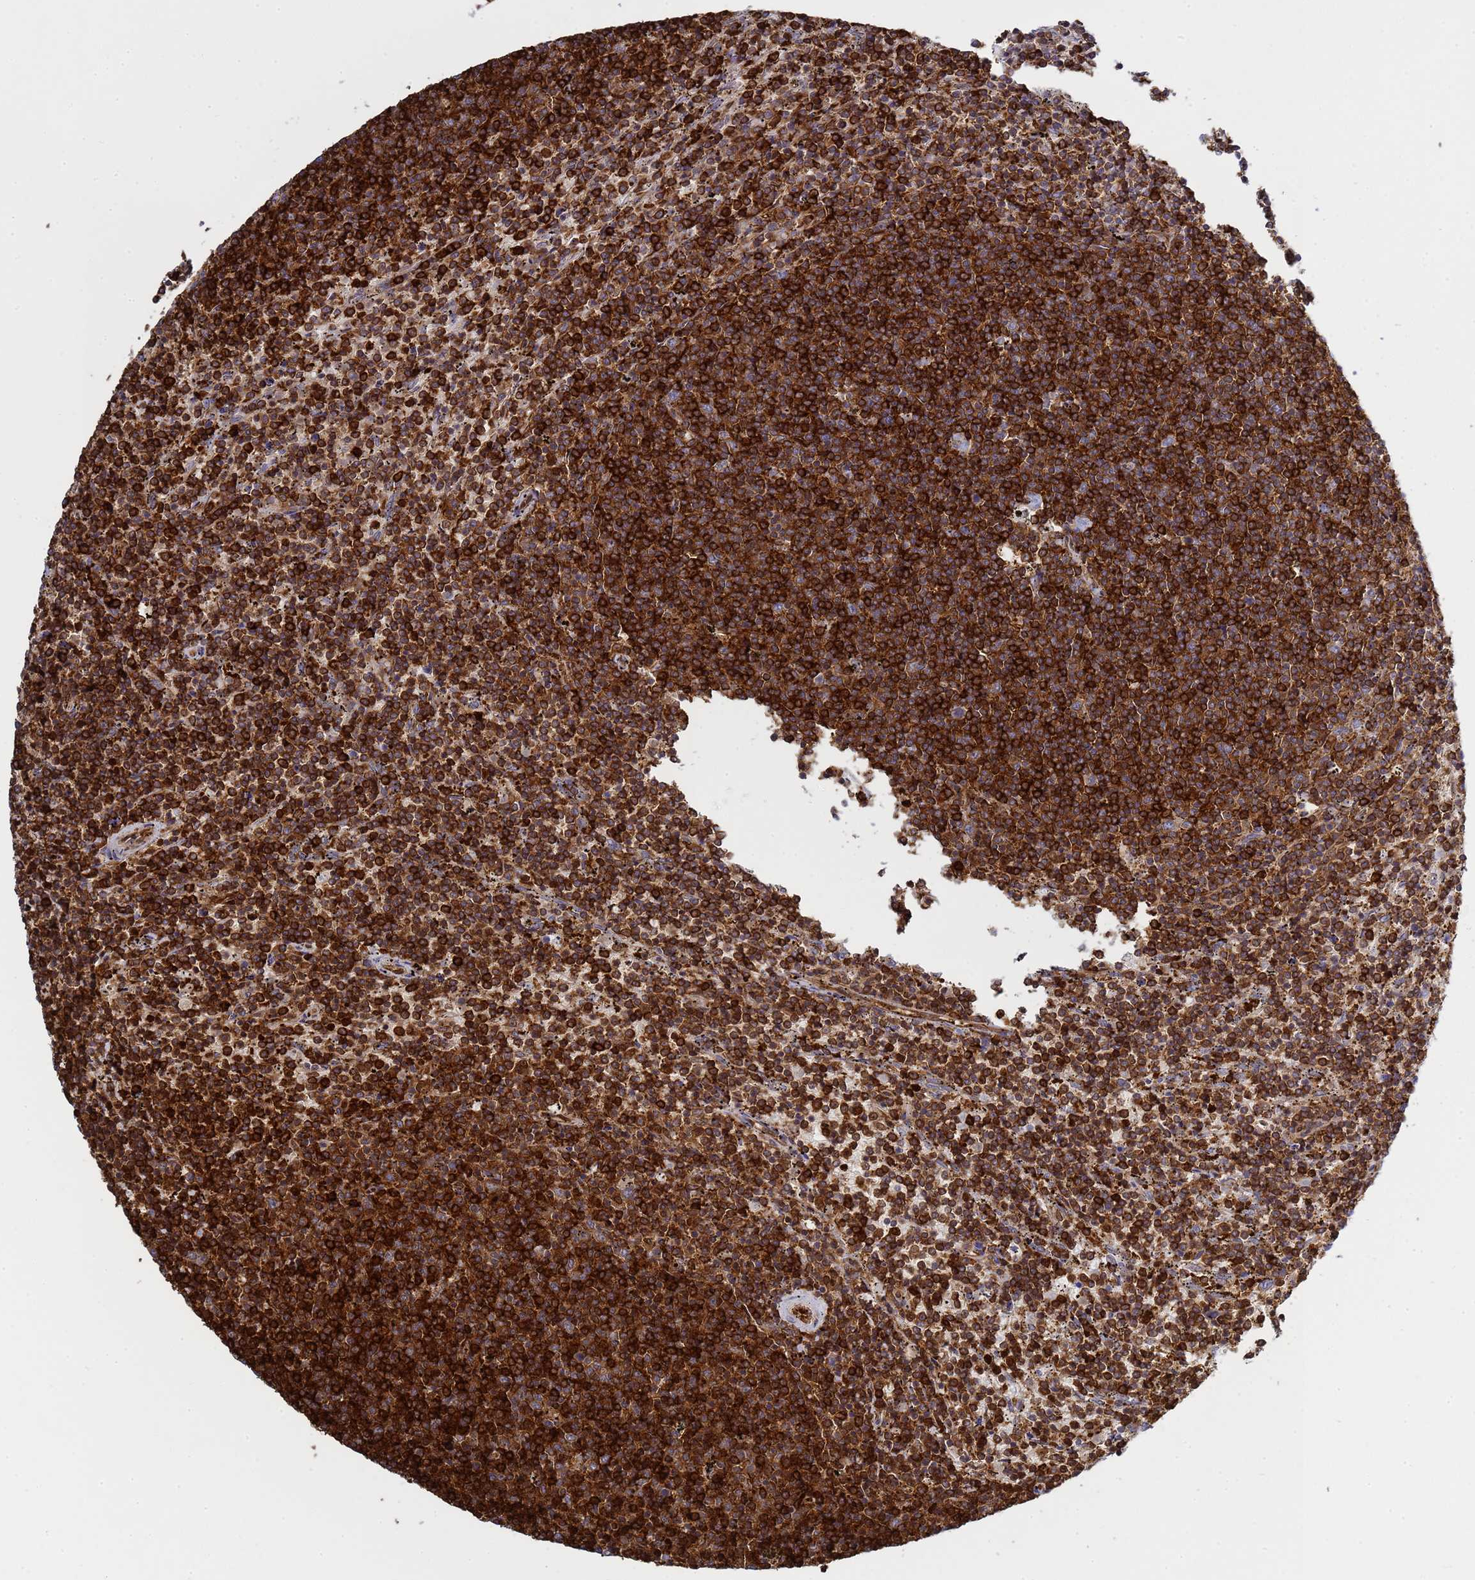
{"staining": {"intensity": "strong", "quantity": ">75%", "location": "cytoplasmic/membranous"}, "tissue": "lymphoma", "cell_type": "Tumor cells", "image_type": "cancer", "snomed": [{"axis": "morphology", "description": "Malignant lymphoma, non-Hodgkin's type, Low grade"}, {"axis": "topography", "description": "Spleen"}], "caption": "Tumor cells reveal strong cytoplasmic/membranous staining in approximately >75% of cells in lymphoma. (DAB IHC with brightfield microscopy, high magnification).", "gene": "ZBTB8OS", "patient": {"sex": "female", "age": 50}}